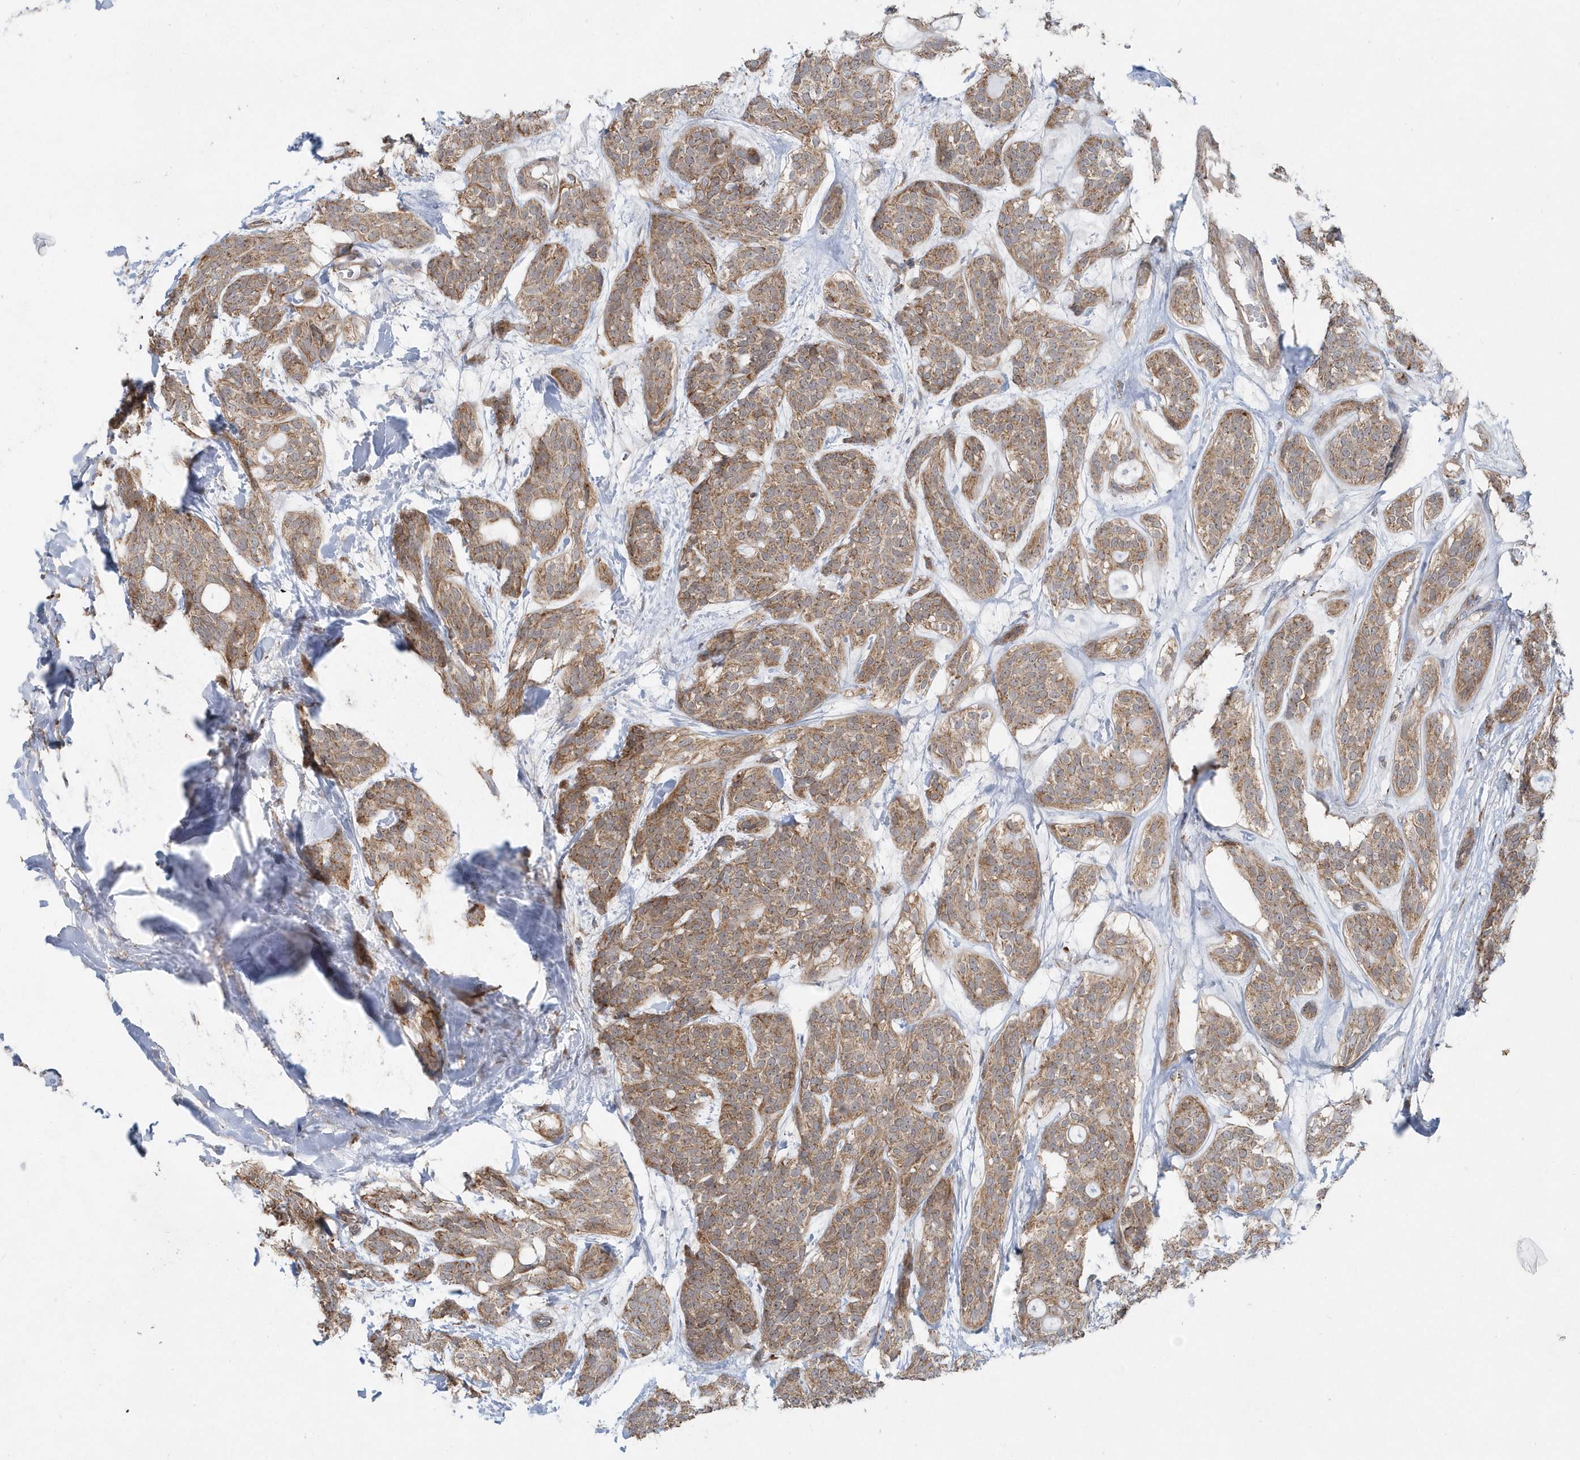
{"staining": {"intensity": "moderate", "quantity": ">75%", "location": "cytoplasmic/membranous"}, "tissue": "head and neck cancer", "cell_type": "Tumor cells", "image_type": "cancer", "snomed": [{"axis": "morphology", "description": "Adenocarcinoma, NOS"}, {"axis": "topography", "description": "Head-Neck"}], "caption": "Immunohistochemistry (DAB) staining of head and neck adenocarcinoma shows moderate cytoplasmic/membranous protein expression in approximately >75% of tumor cells.", "gene": "PPP1R7", "patient": {"sex": "male", "age": 66}}